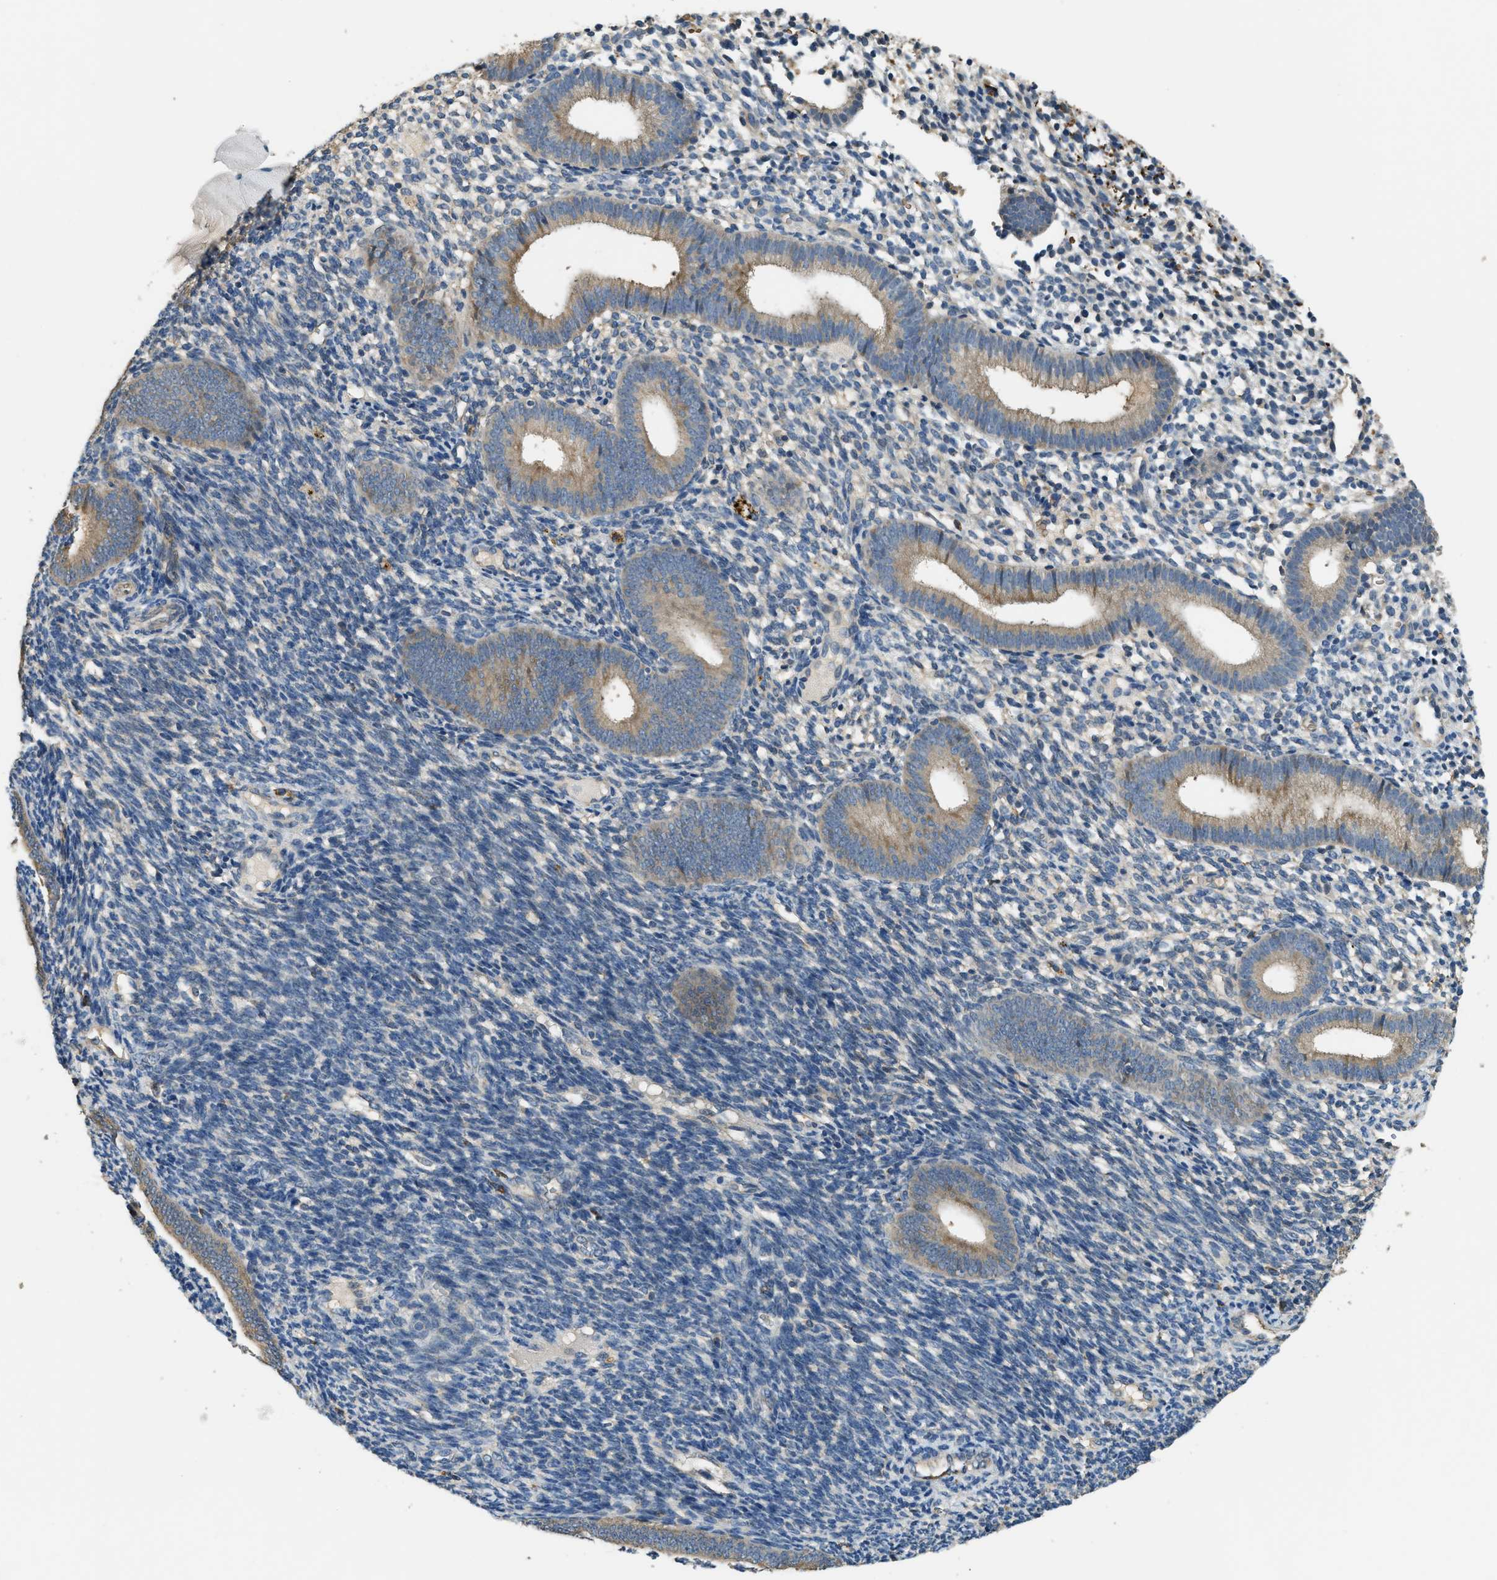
{"staining": {"intensity": "negative", "quantity": "none", "location": "none"}, "tissue": "endometrium", "cell_type": "Cells in endometrial stroma", "image_type": "normal", "snomed": [{"axis": "morphology", "description": "Normal tissue, NOS"}, {"axis": "topography", "description": "Uterus"}, {"axis": "topography", "description": "Endometrium"}], "caption": "This image is of unremarkable endometrium stained with immunohistochemistry to label a protein in brown with the nuclei are counter-stained blue. There is no positivity in cells in endometrial stroma. (Brightfield microscopy of DAB IHC at high magnification).", "gene": "CFLAR", "patient": {"sex": "female", "age": 33}}